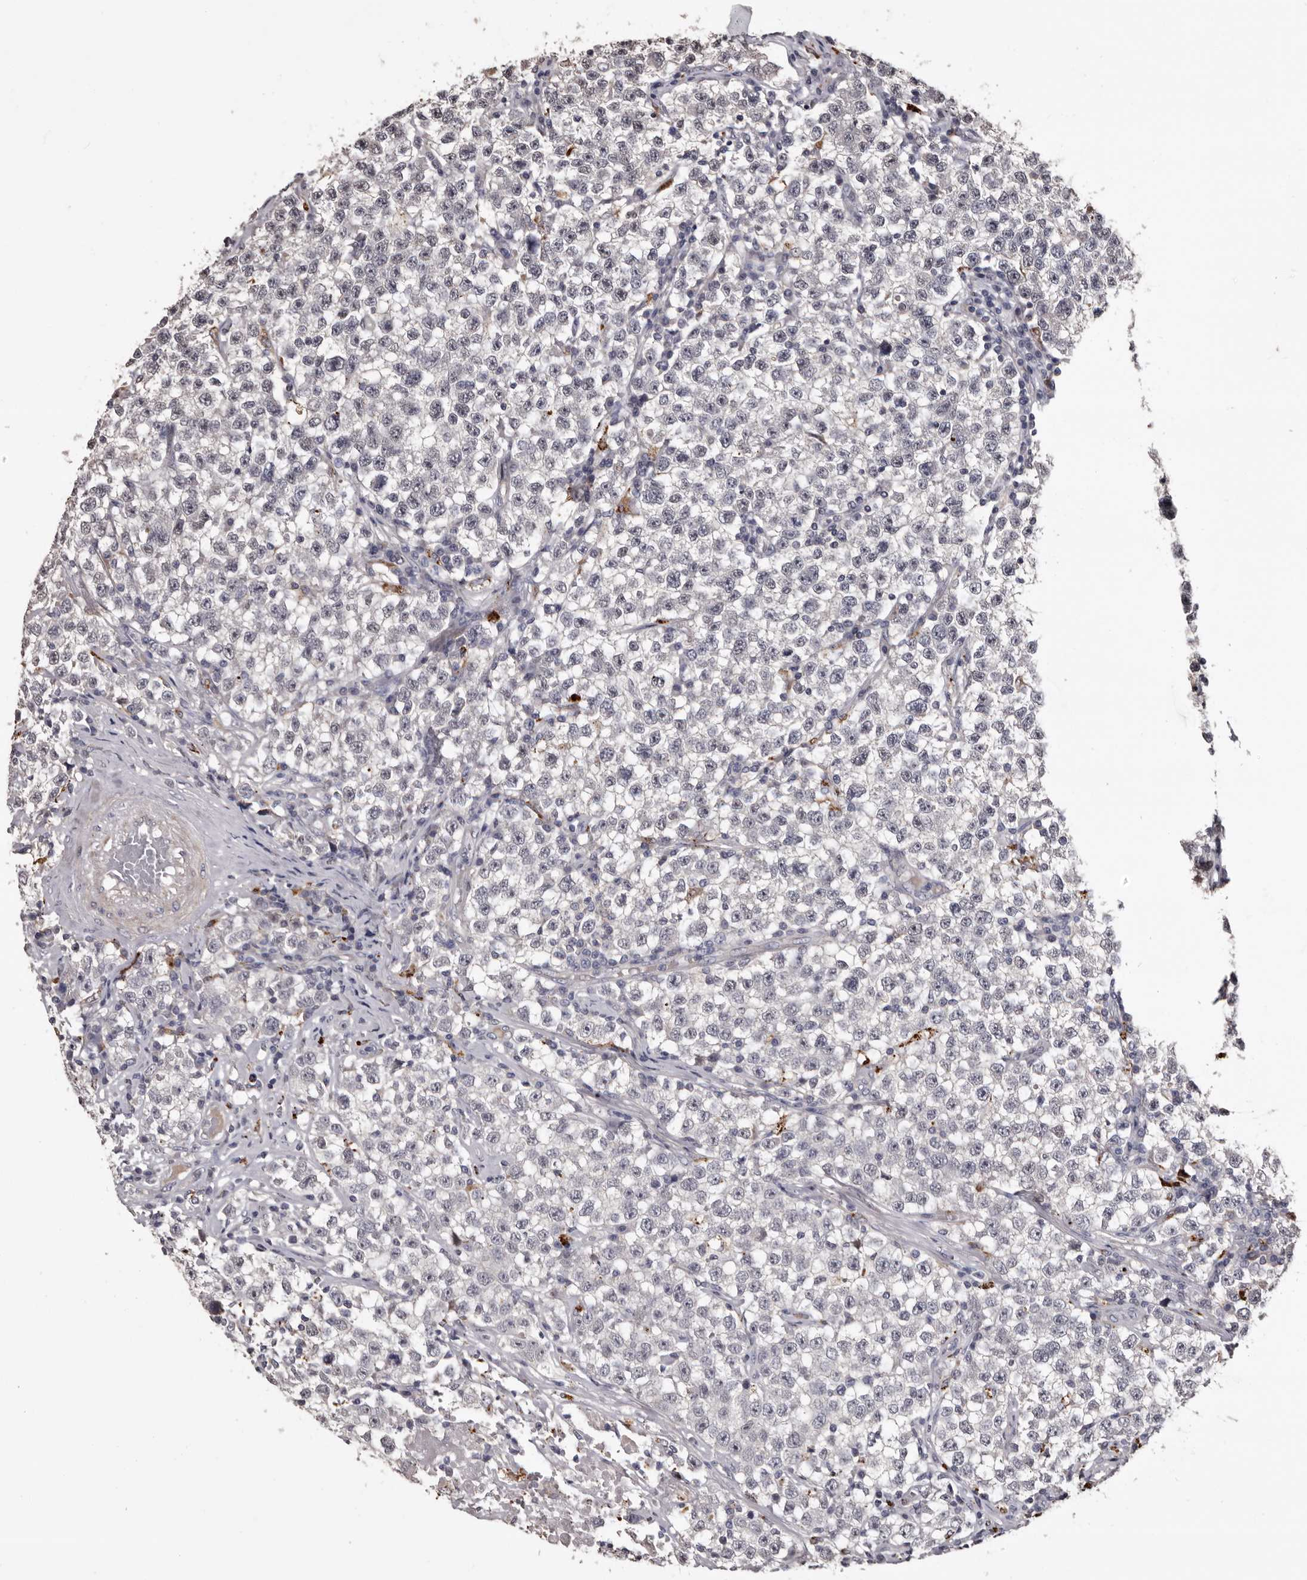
{"staining": {"intensity": "negative", "quantity": "none", "location": "none"}, "tissue": "testis cancer", "cell_type": "Tumor cells", "image_type": "cancer", "snomed": [{"axis": "morphology", "description": "Seminoma, NOS"}, {"axis": "topography", "description": "Testis"}], "caption": "Immunohistochemistry of testis cancer (seminoma) displays no expression in tumor cells. (DAB (3,3'-diaminobenzidine) IHC visualized using brightfield microscopy, high magnification).", "gene": "SLC10A4", "patient": {"sex": "male", "age": 22}}